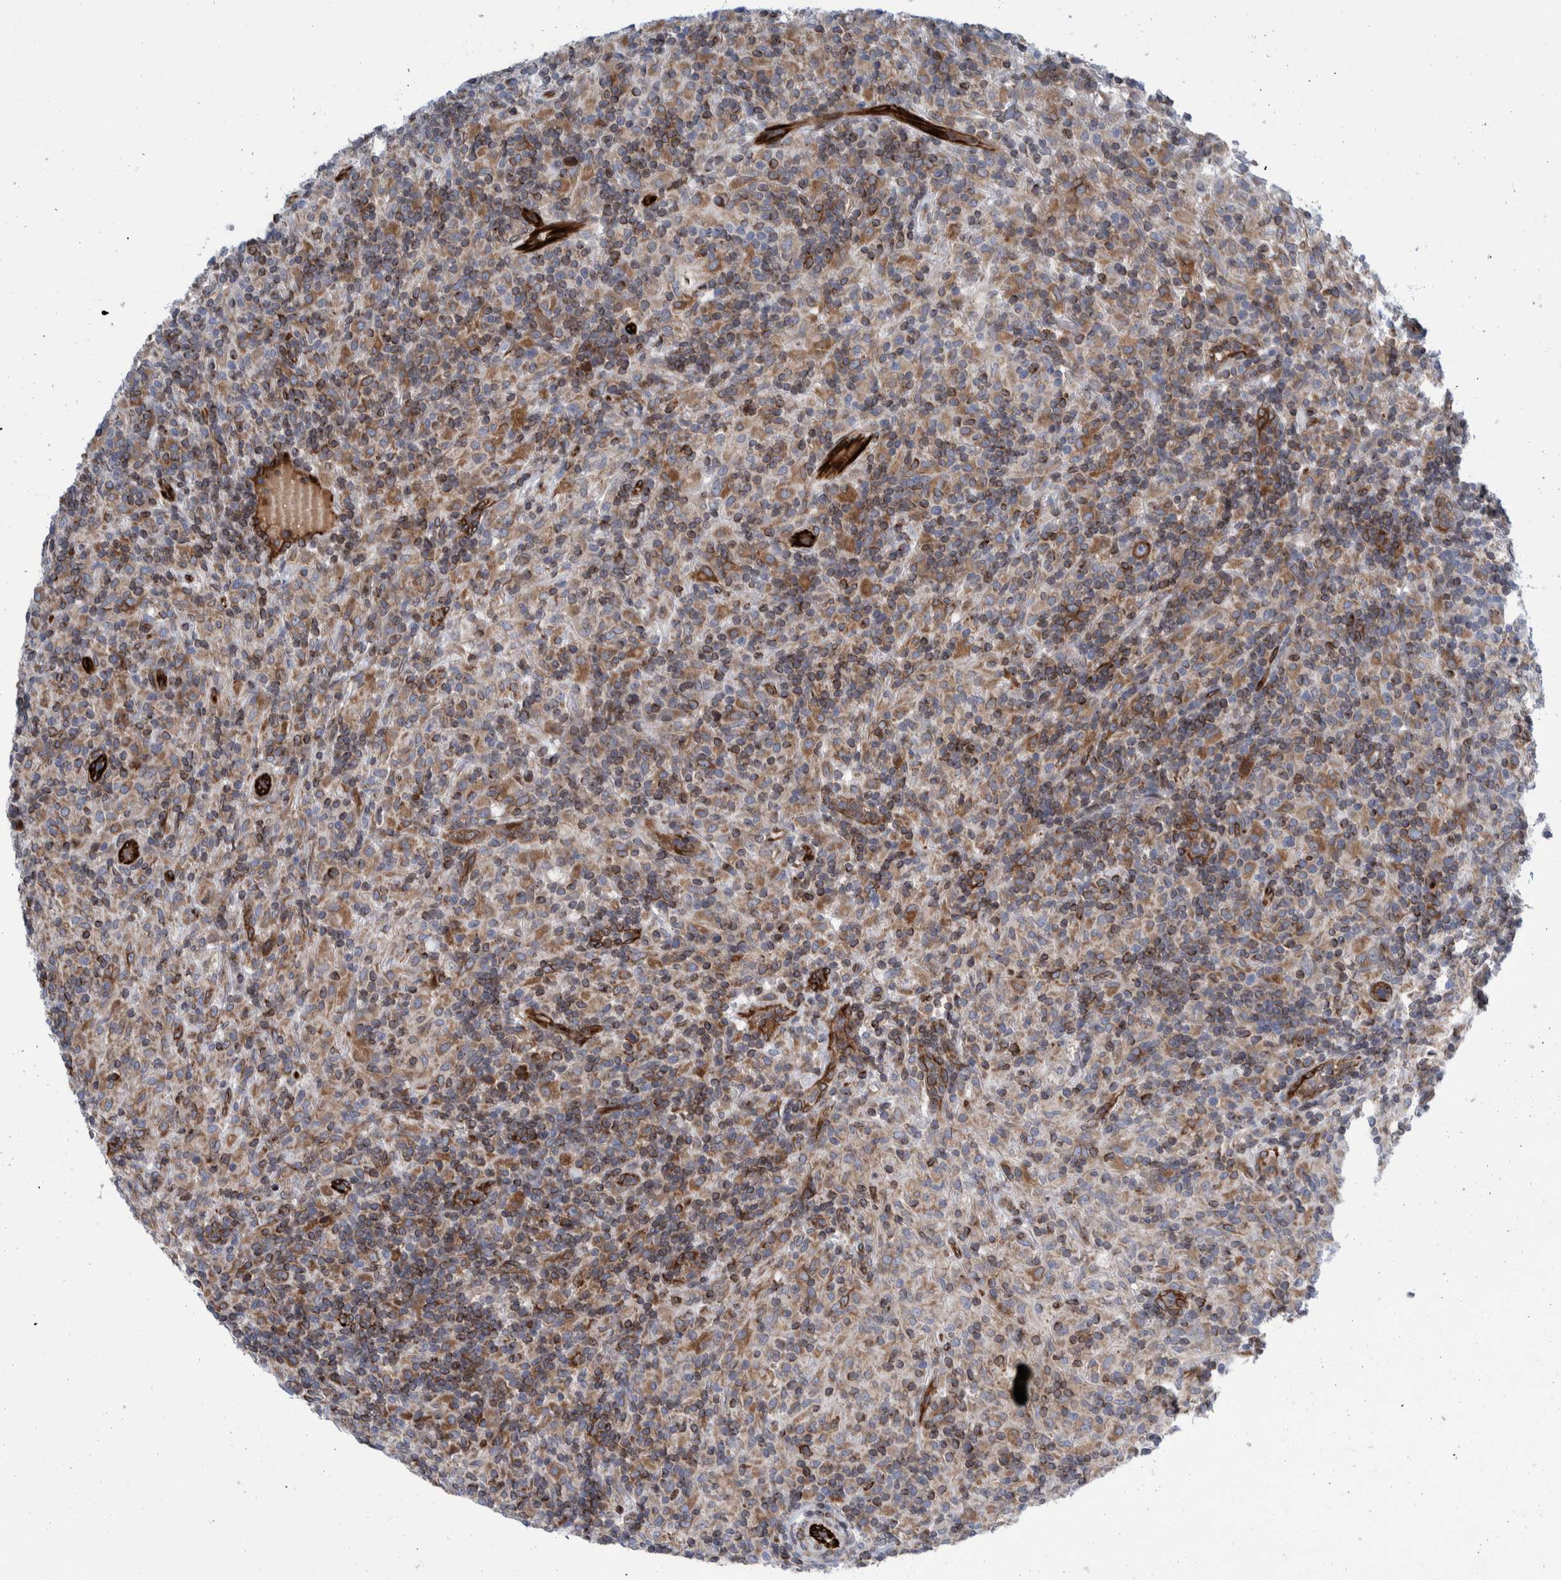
{"staining": {"intensity": "moderate", "quantity": "25%-75%", "location": "cytoplasmic/membranous"}, "tissue": "lymphoma", "cell_type": "Tumor cells", "image_type": "cancer", "snomed": [{"axis": "morphology", "description": "Hodgkin's disease, NOS"}, {"axis": "topography", "description": "Lymph node"}], "caption": "Protein staining of Hodgkin's disease tissue displays moderate cytoplasmic/membranous positivity in about 25%-75% of tumor cells.", "gene": "THEM6", "patient": {"sex": "male", "age": 70}}